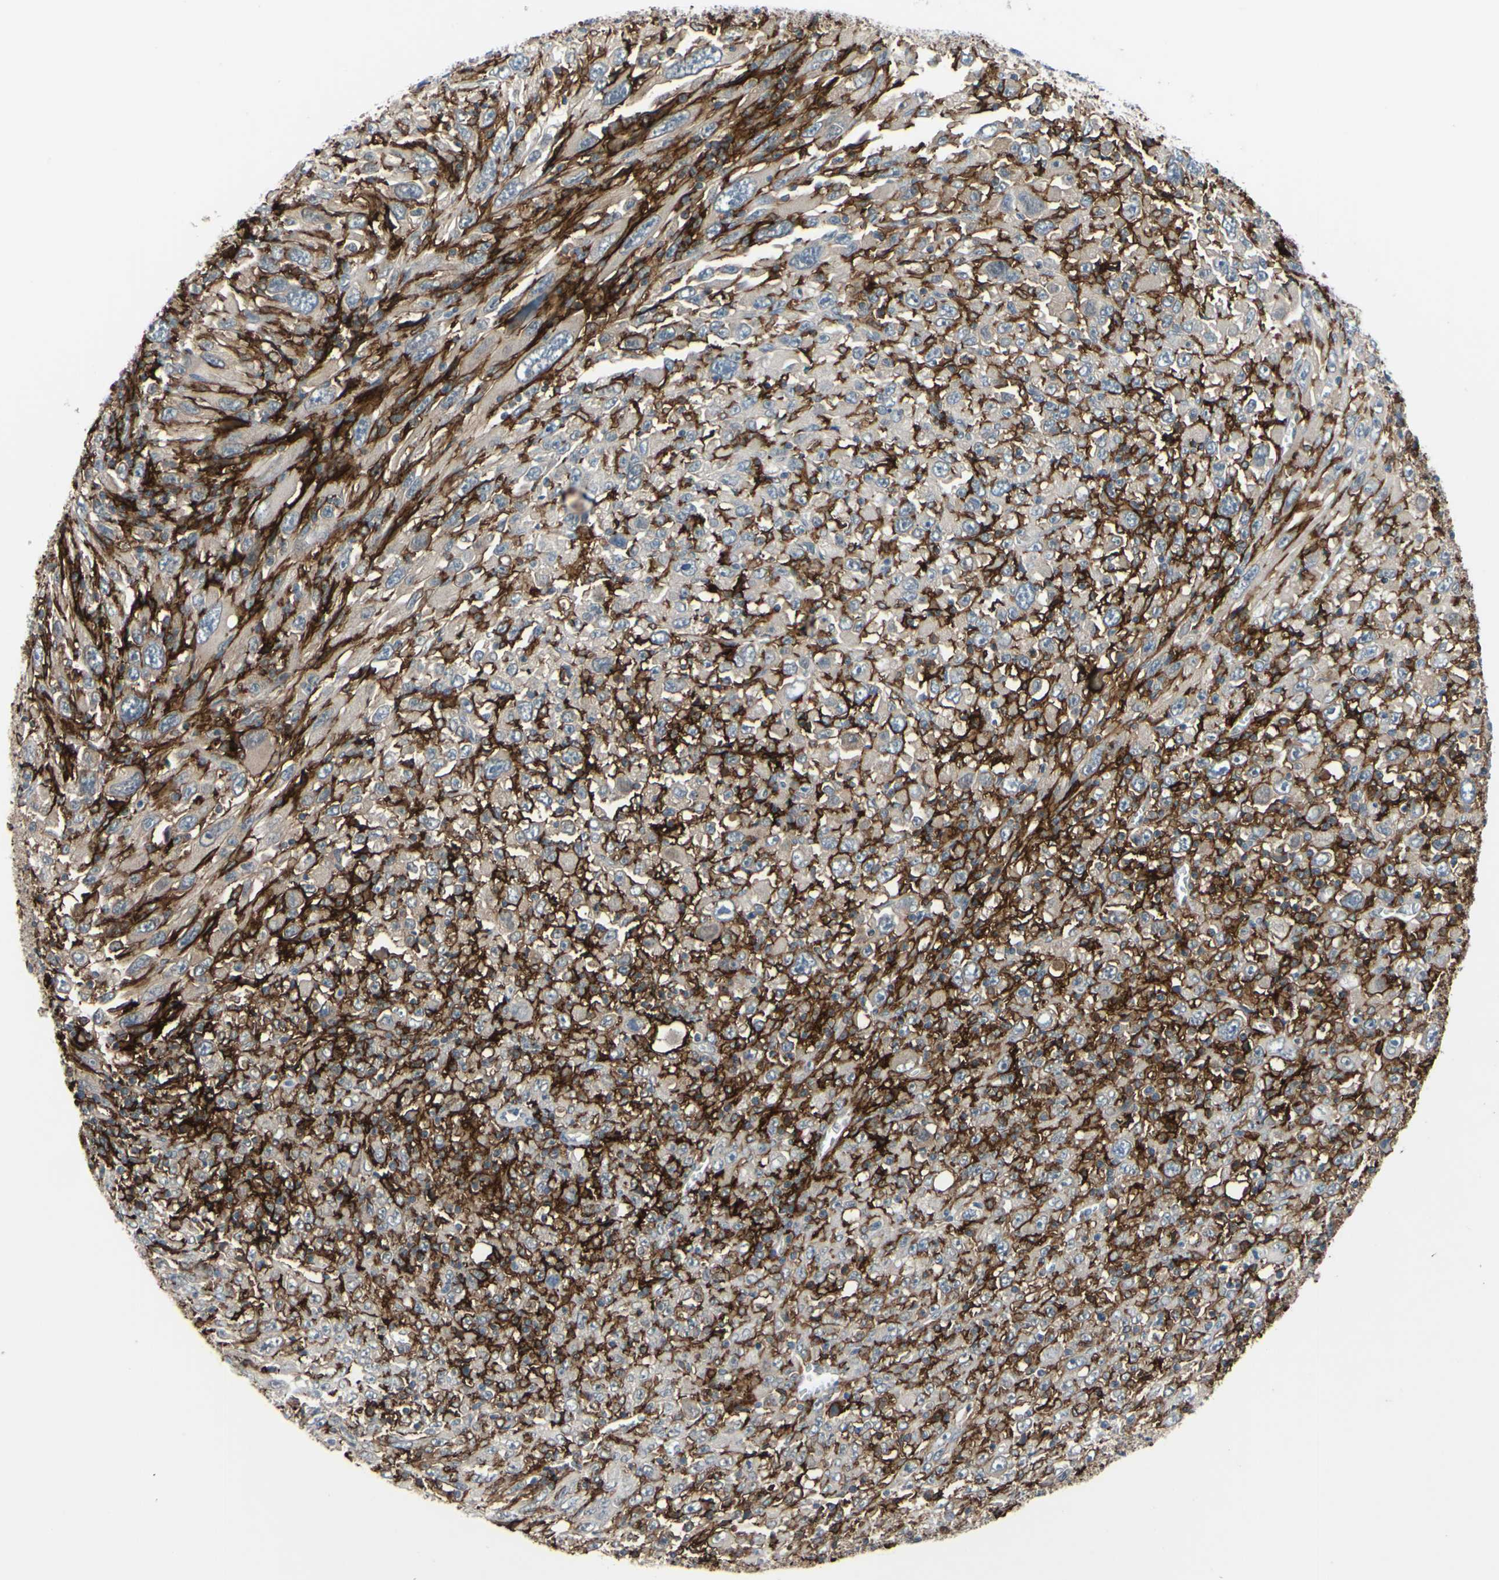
{"staining": {"intensity": "negative", "quantity": "none", "location": "none"}, "tissue": "melanoma", "cell_type": "Tumor cells", "image_type": "cancer", "snomed": [{"axis": "morphology", "description": "Malignant melanoma, Metastatic site"}, {"axis": "topography", "description": "Skin"}], "caption": "DAB (3,3'-diaminobenzidine) immunohistochemical staining of melanoma reveals no significant staining in tumor cells.", "gene": "FCGR2A", "patient": {"sex": "female", "age": 56}}